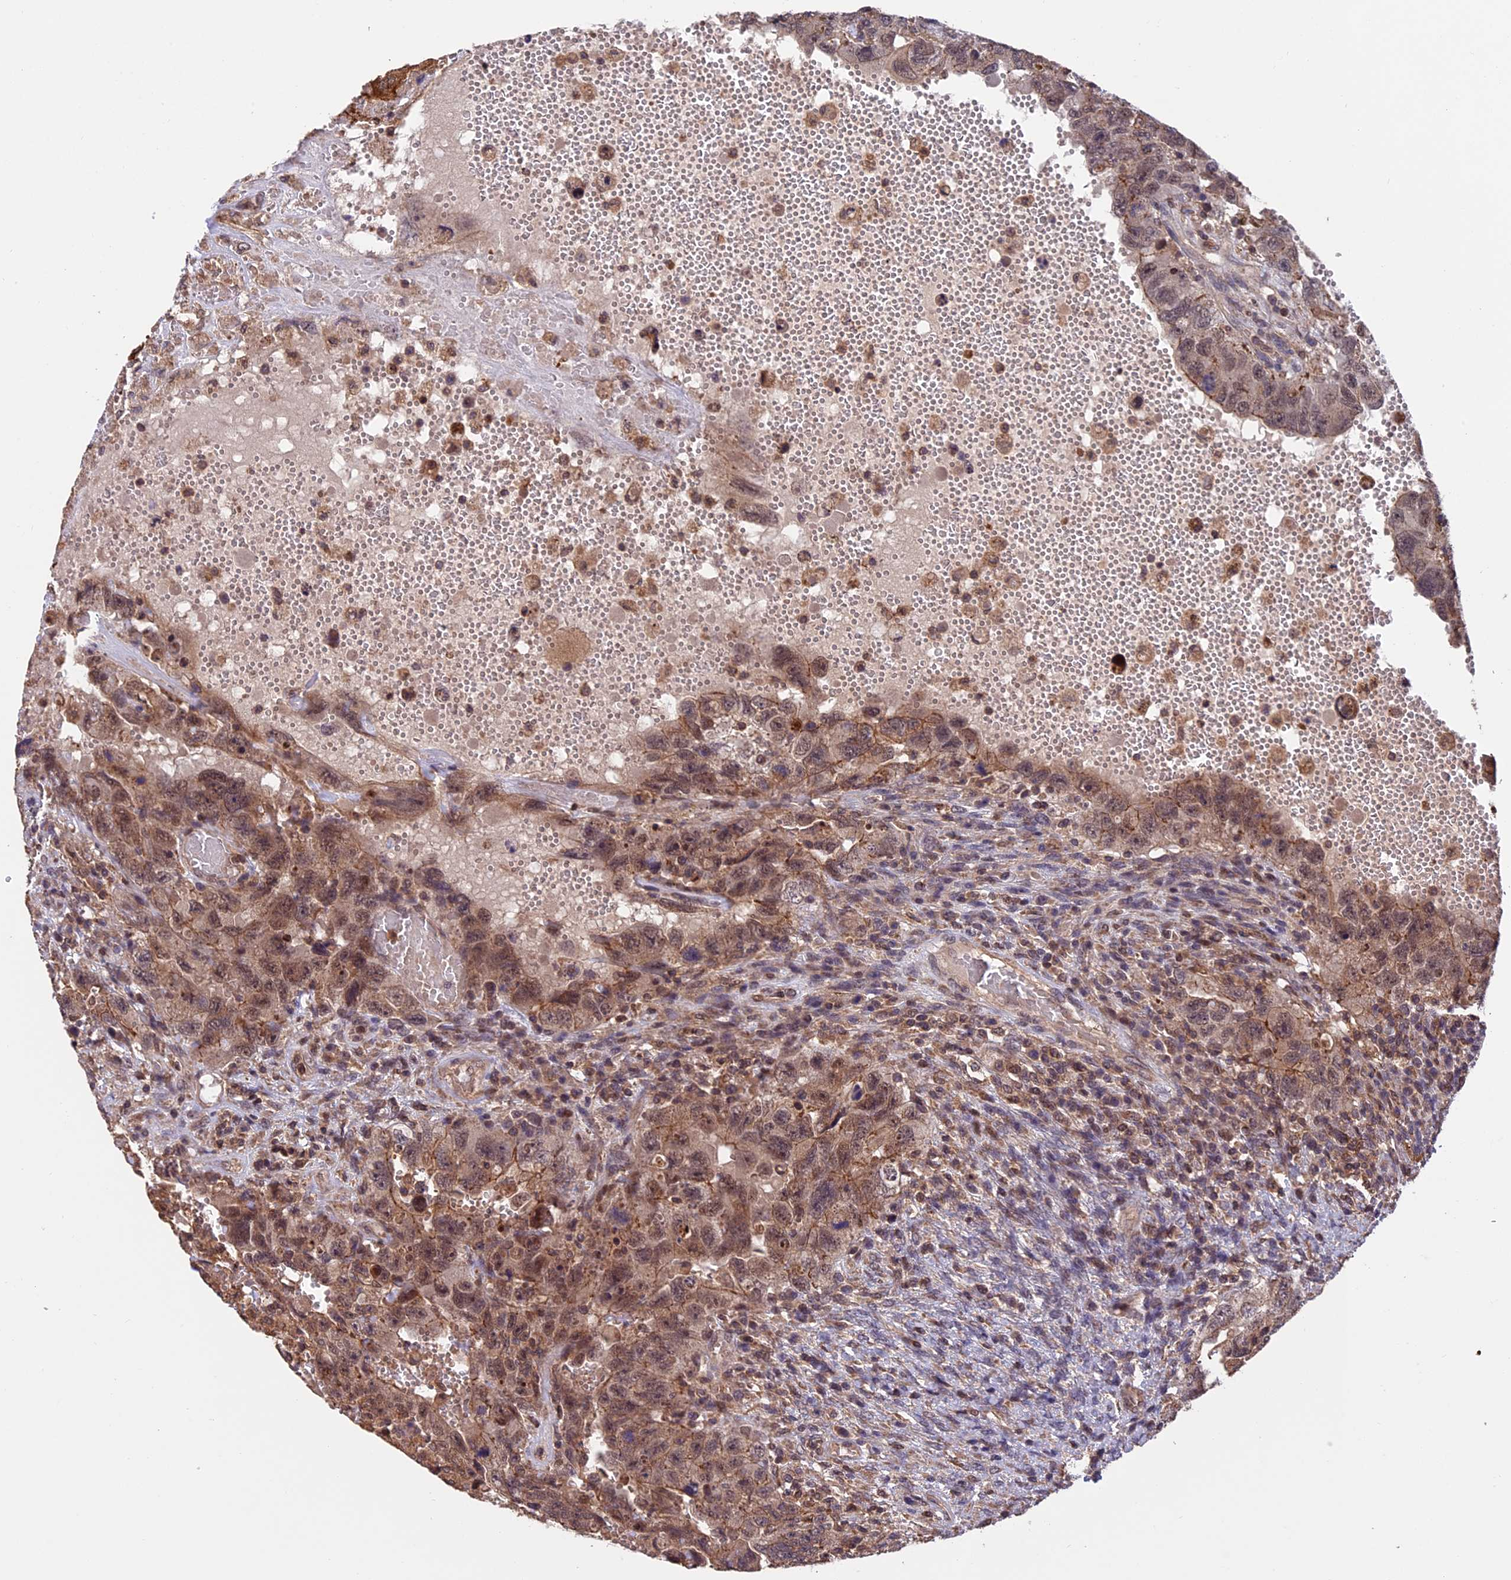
{"staining": {"intensity": "moderate", "quantity": ">75%", "location": "cytoplasmic/membranous,nuclear"}, "tissue": "testis cancer", "cell_type": "Tumor cells", "image_type": "cancer", "snomed": [{"axis": "morphology", "description": "Carcinoma, Embryonal, NOS"}, {"axis": "topography", "description": "Testis"}], "caption": "Protein staining shows moderate cytoplasmic/membranous and nuclear expression in approximately >75% of tumor cells in testis cancer.", "gene": "PKD2L2", "patient": {"sex": "male", "age": 26}}